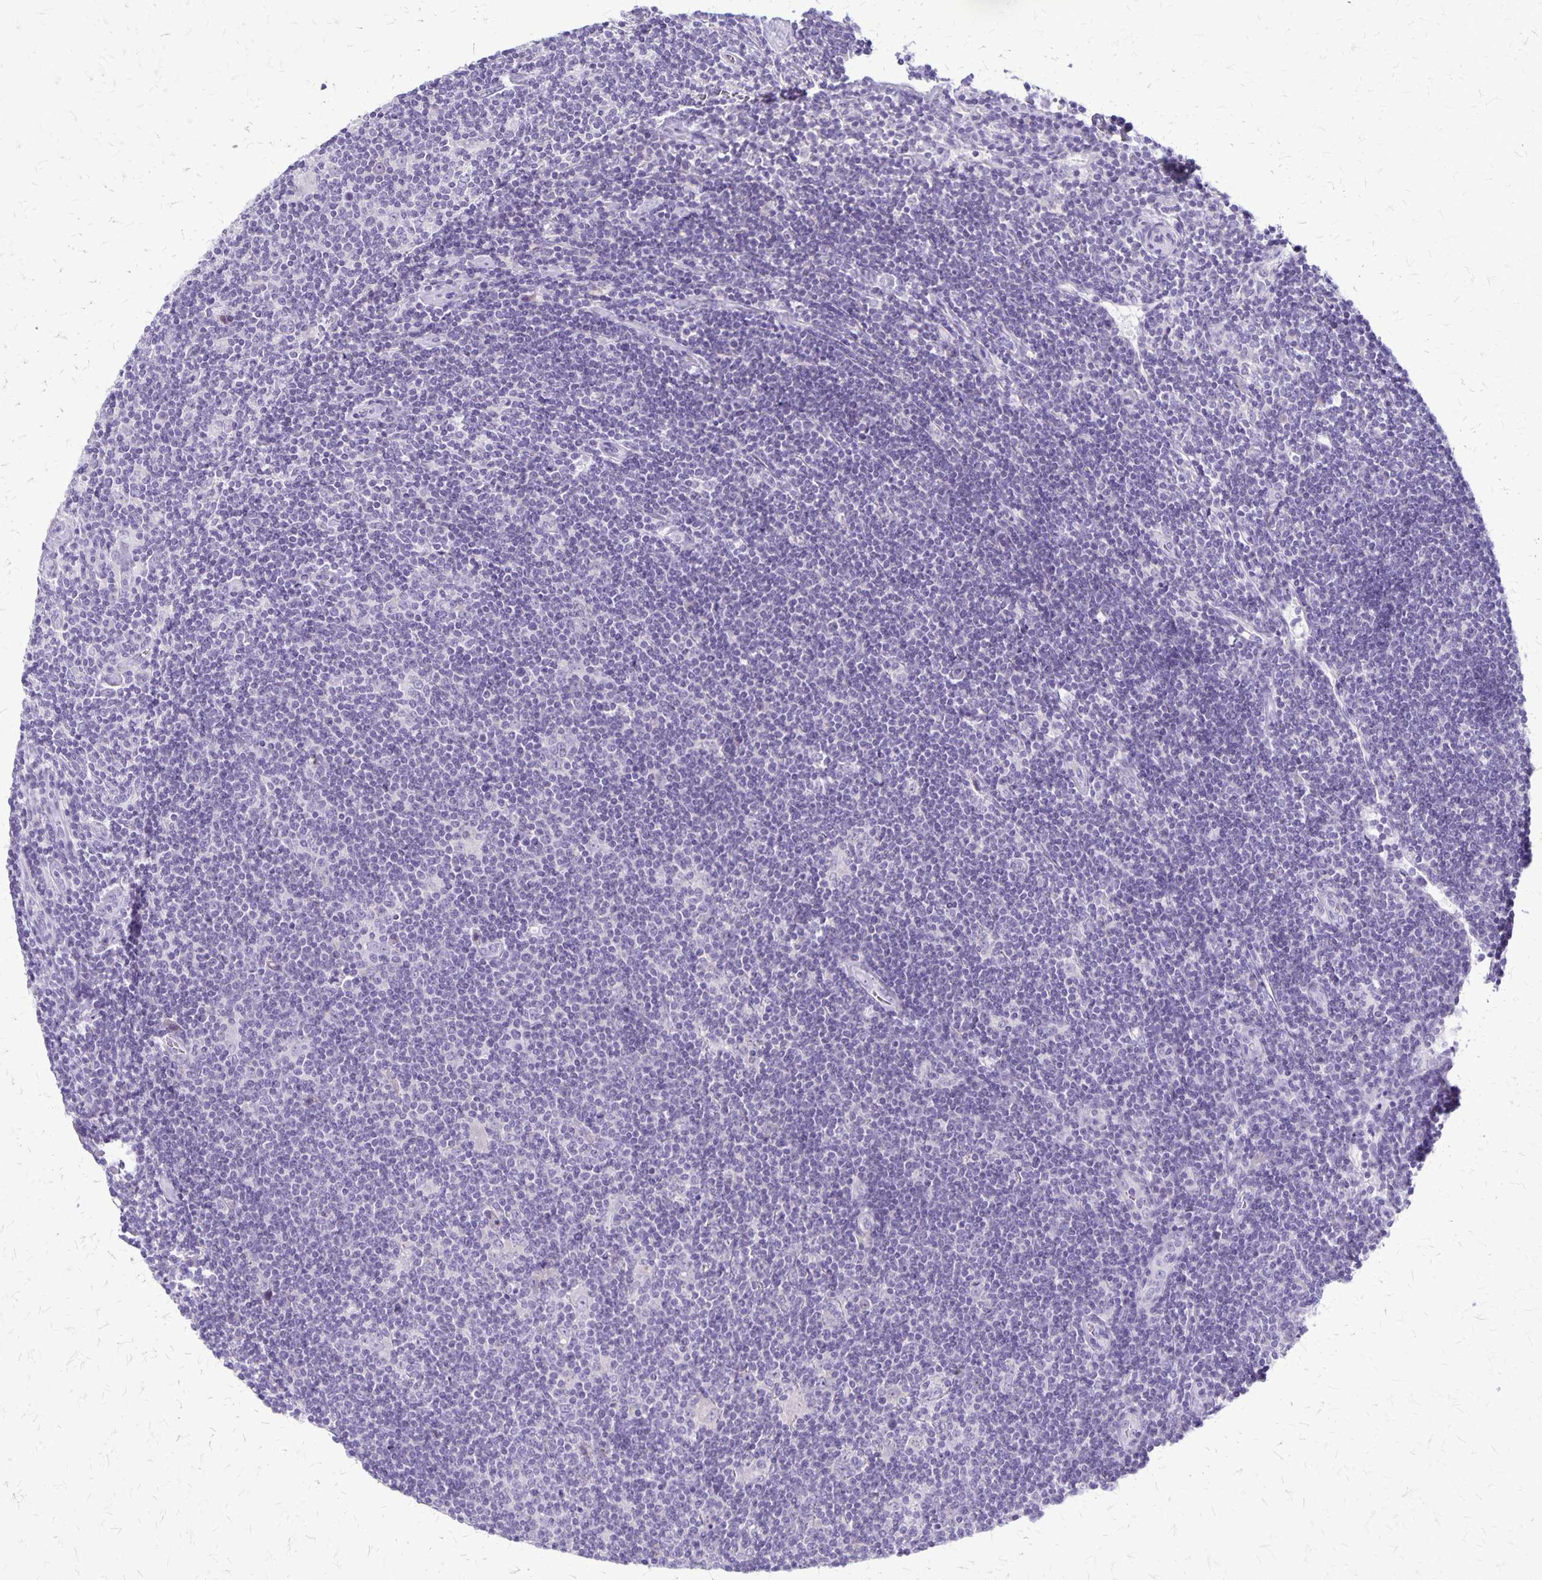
{"staining": {"intensity": "negative", "quantity": "none", "location": "none"}, "tissue": "lymphoma", "cell_type": "Tumor cells", "image_type": "cancer", "snomed": [{"axis": "morphology", "description": "Hodgkin's disease, NOS"}, {"axis": "topography", "description": "Lymph node"}], "caption": "Protein analysis of Hodgkin's disease shows no significant staining in tumor cells.", "gene": "PLXNB3", "patient": {"sex": "male", "age": 40}}